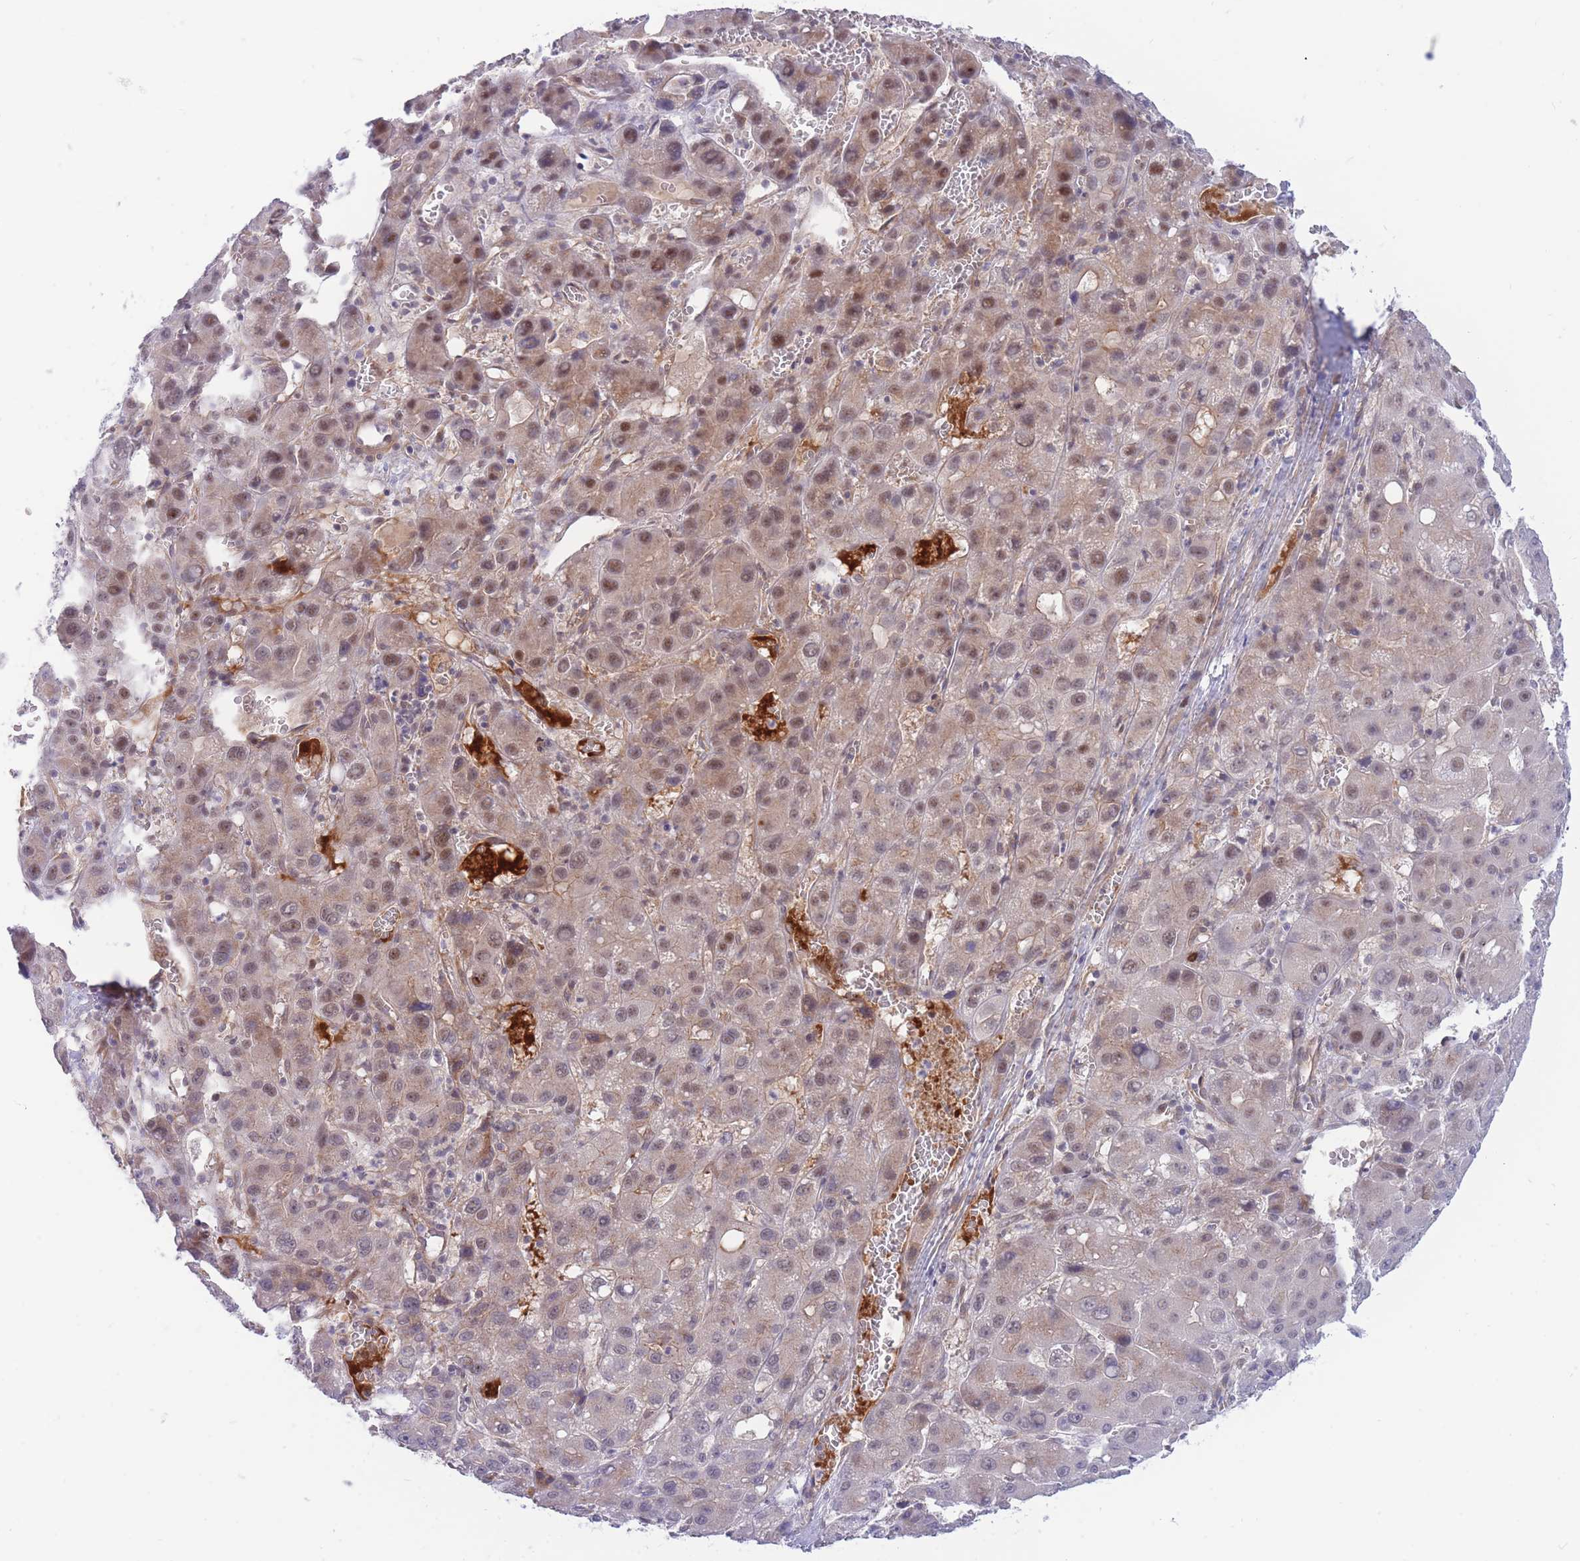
{"staining": {"intensity": "moderate", "quantity": "25%-75%", "location": "cytoplasmic/membranous,nuclear"}, "tissue": "liver cancer", "cell_type": "Tumor cells", "image_type": "cancer", "snomed": [{"axis": "morphology", "description": "Carcinoma, Hepatocellular, NOS"}, {"axis": "topography", "description": "Liver"}], "caption": "High-magnification brightfield microscopy of liver cancer (hepatocellular carcinoma) stained with DAB (brown) and counterstained with hematoxylin (blue). tumor cells exhibit moderate cytoplasmic/membranous and nuclear expression is seen in about25%-75% of cells.", "gene": "APOL4", "patient": {"sex": "male", "age": 55}}